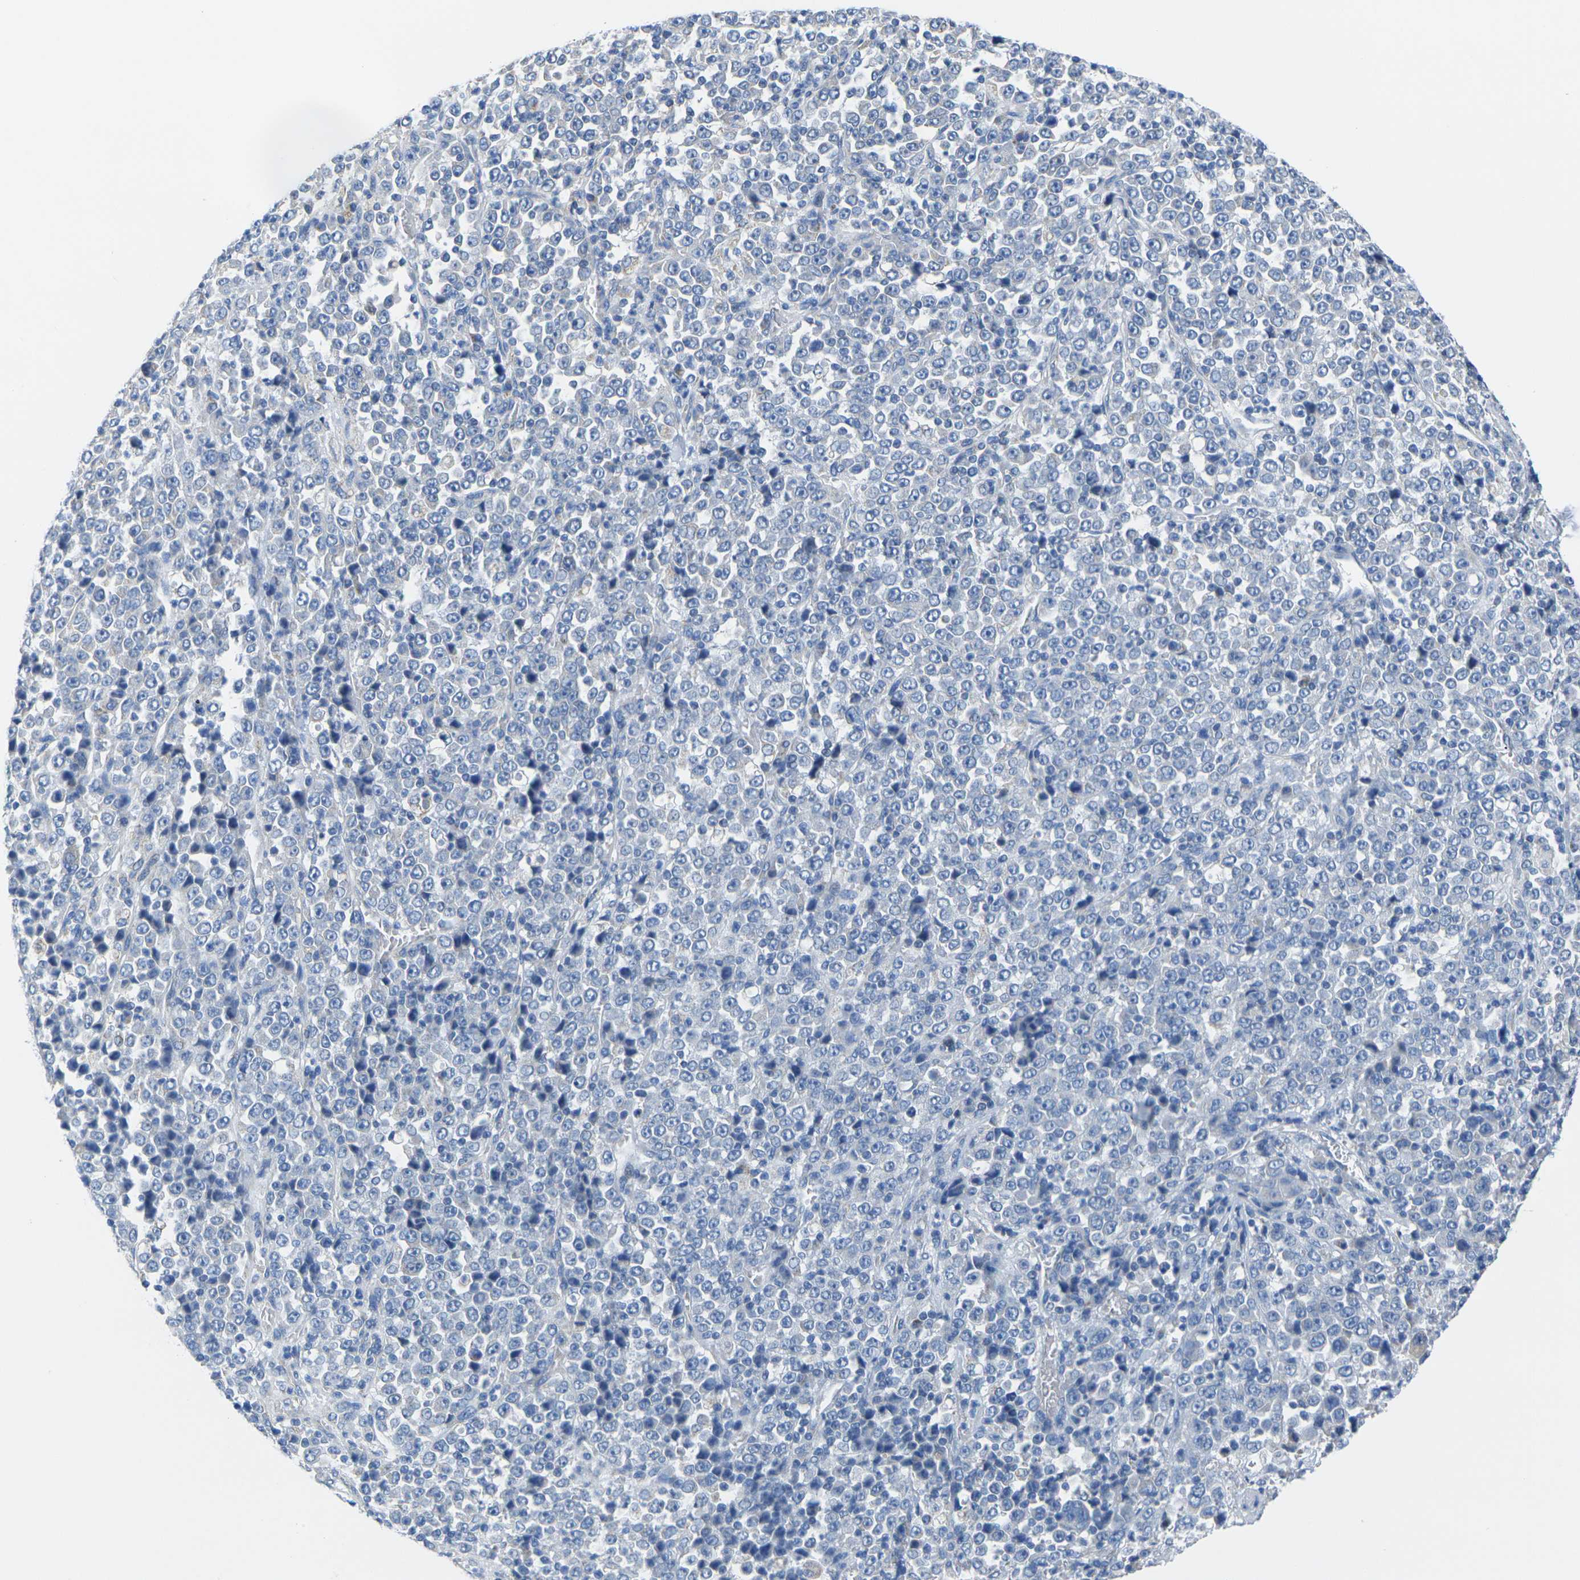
{"staining": {"intensity": "negative", "quantity": "none", "location": "none"}, "tissue": "stomach cancer", "cell_type": "Tumor cells", "image_type": "cancer", "snomed": [{"axis": "morphology", "description": "Normal tissue, NOS"}, {"axis": "morphology", "description": "Adenocarcinoma, NOS"}, {"axis": "topography", "description": "Stomach, upper"}, {"axis": "topography", "description": "Stomach"}], "caption": "High magnification brightfield microscopy of stomach adenocarcinoma stained with DAB (brown) and counterstained with hematoxylin (blue): tumor cells show no significant staining.", "gene": "TMEM204", "patient": {"sex": "male", "age": 59}}